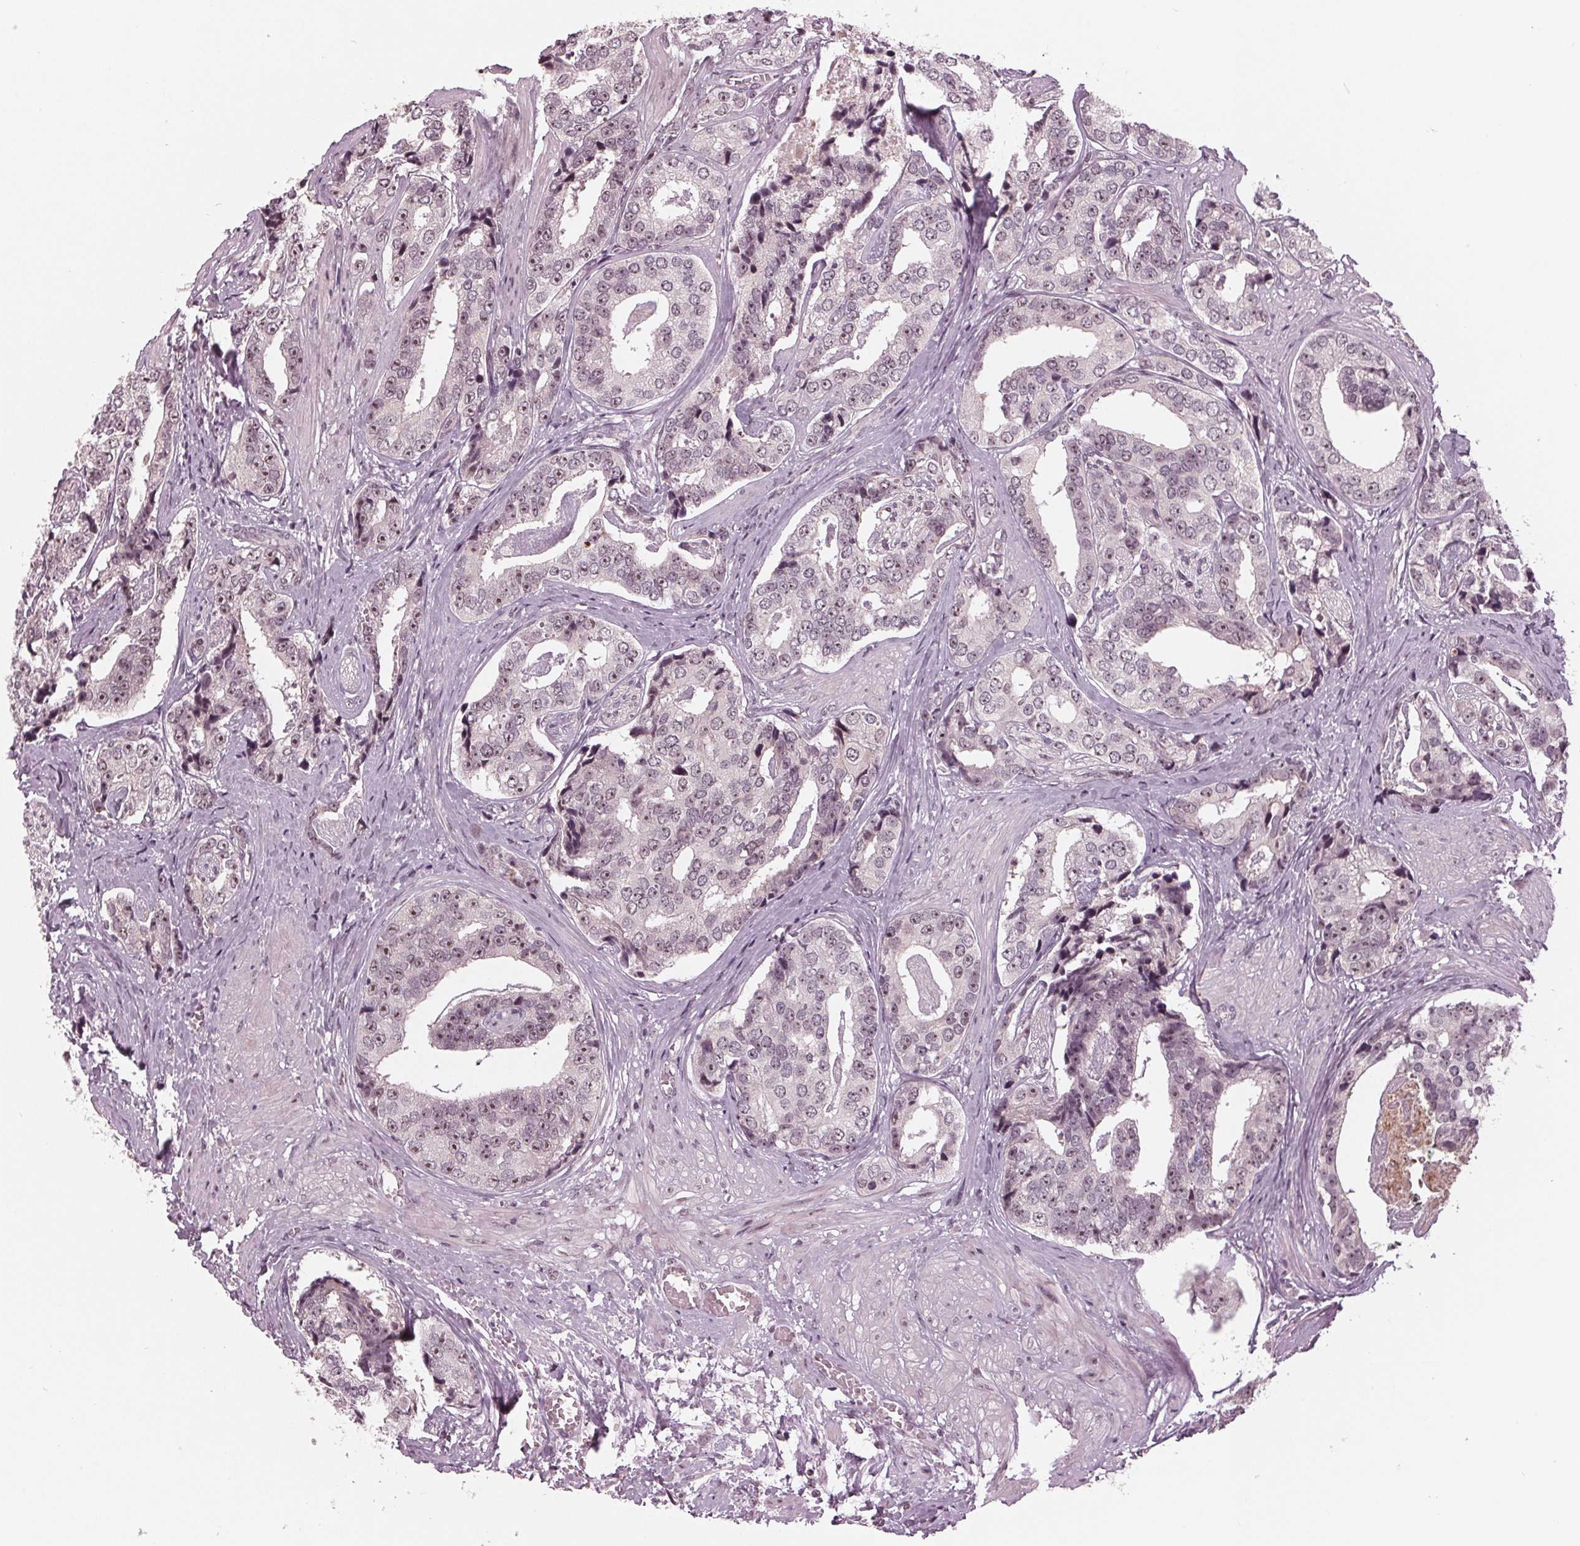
{"staining": {"intensity": "weak", "quantity": "25%-75%", "location": "nuclear"}, "tissue": "prostate cancer", "cell_type": "Tumor cells", "image_type": "cancer", "snomed": [{"axis": "morphology", "description": "Adenocarcinoma, High grade"}, {"axis": "topography", "description": "Prostate"}], "caption": "A high-resolution histopathology image shows IHC staining of prostate cancer, which demonstrates weak nuclear positivity in about 25%-75% of tumor cells.", "gene": "SLX4", "patient": {"sex": "male", "age": 71}}